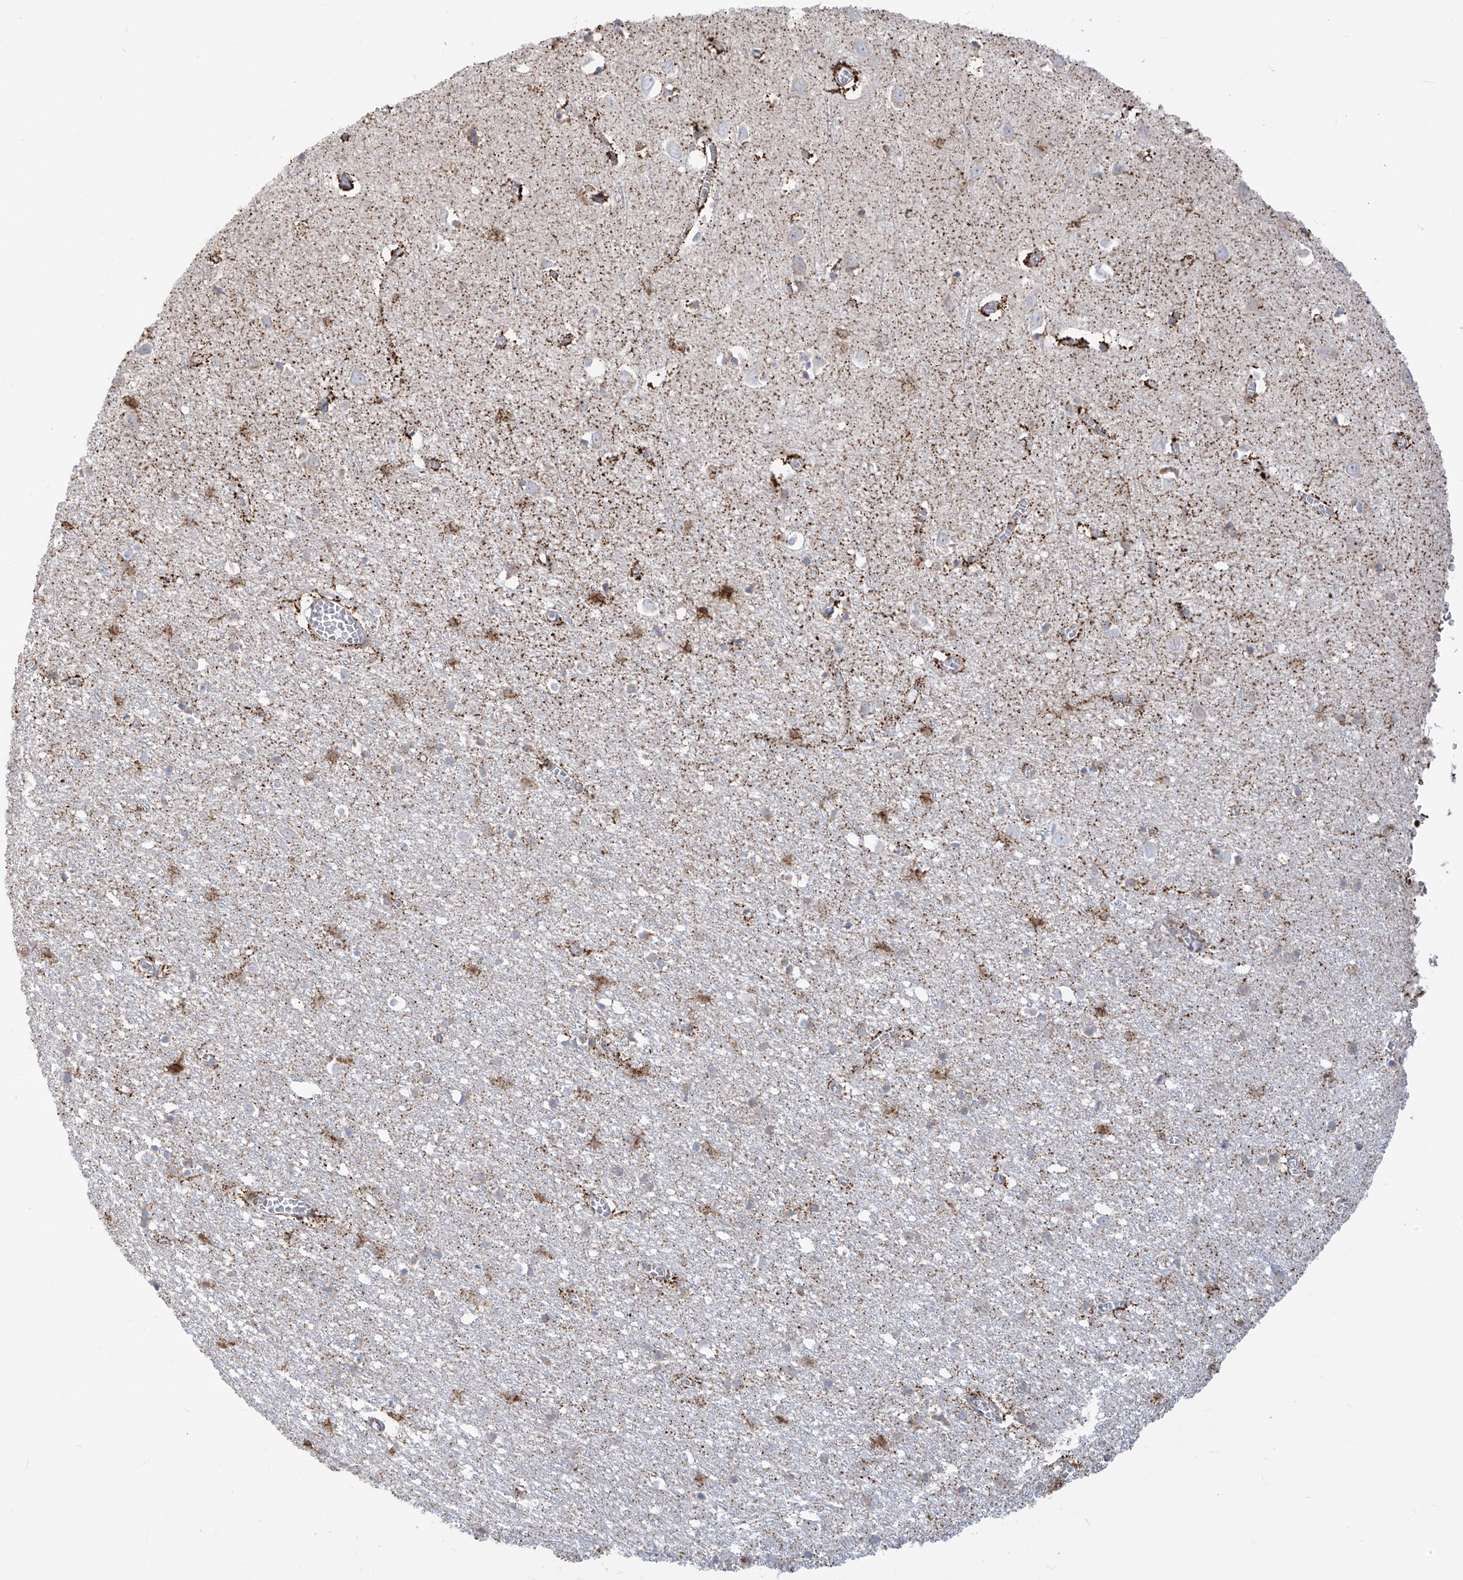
{"staining": {"intensity": "moderate", "quantity": "25%-75%", "location": "cytoplasmic/membranous"}, "tissue": "cerebral cortex", "cell_type": "Endothelial cells", "image_type": "normal", "snomed": [{"axis": "morphology", "description": "Normal tissue, NOS"}, {"axis": "topography", "description": "Cerebral cortex"}], "caption": "Brown immunohistochemical staining in benign human cerebral cortex demonstrates moderate cytoplasmic/membranous positivity in approximately 25%-75% of endothelial cells.", "gene": "ARHGEF40", "patient": {"sex": "female", "age": 64}}